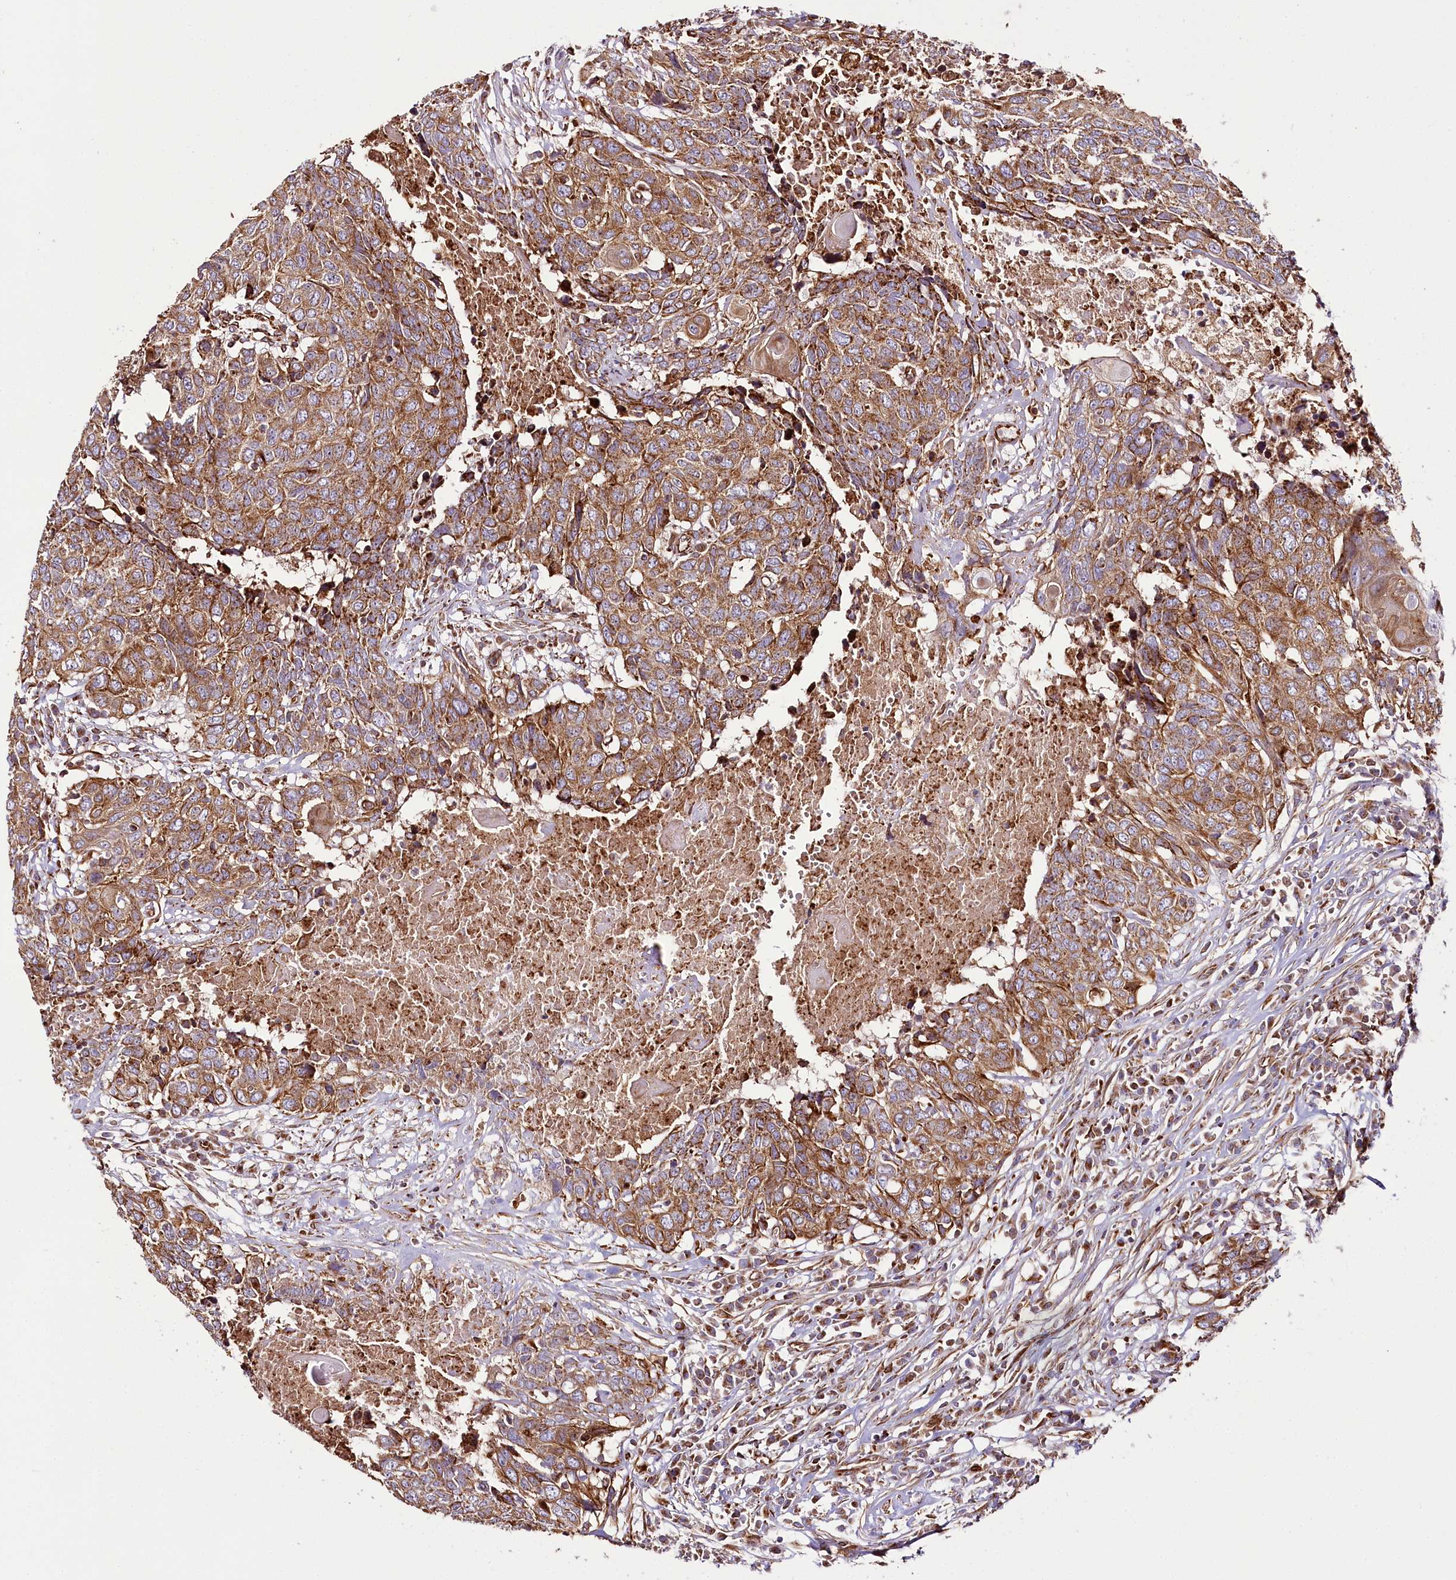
{"staining": {"intensity": "moderate", "quantity": ">75%", "location": "cytoplasmic/membranous"}, "tissue": "head and neck cancer", "cell_type": "Tumor cells", "image_type": "cancer", "snomed": [{"axis": "morphology", "description": "Squamous cell carcinoma, NOS"}, {"axis": "topography", "description": "Head-Neck"}], "caption": "Squamous cell carcinoma (head and neck) stained with a protein marker shows moderate staining in tumor cells.", "gene": "THUMPD3", "patient": {"sex": "male", "age": 66}}